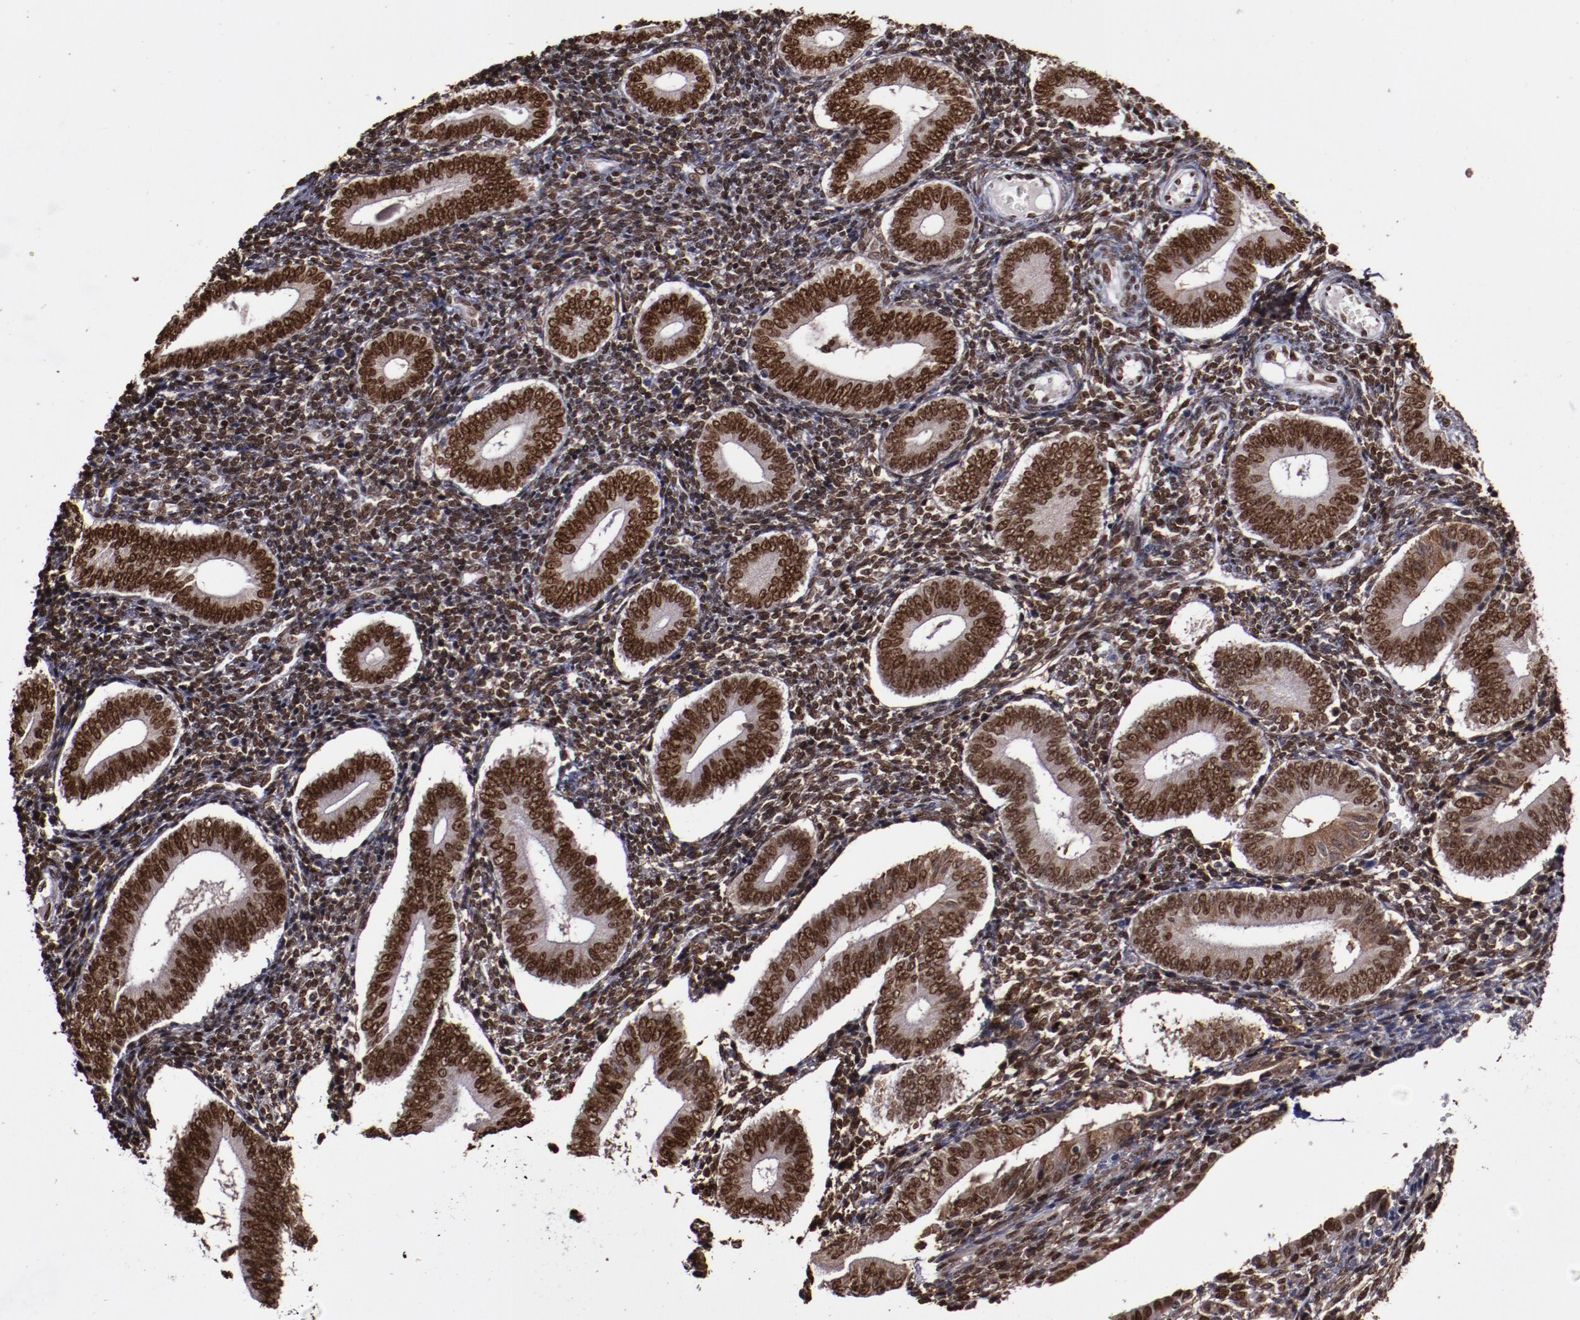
{"staining": {"intensity": "moderate", "quantity": ">75%", "location": "nuclear"}, "tissue": "endometrium", "cell_type": "Cells in endometrial stroma", "image_type": "normal", "snomed": [{"axis": "morphology", "description": "Normal tissue, NOS"}, {"axis": "topography", "description": "Uterus"}, {"axis": "topography", "description": "Endometrium"}], "caption": "Brown immunohistochemical staining in benign human endometrium exhibits moderate nuclear expression in approximately >75% of cells in endometrial stroma. The protein of interest is shown in brown color, while the nuclei are stained blue.", "gene": "APEX1", "patient": {"sex": "female", "age": 33}}